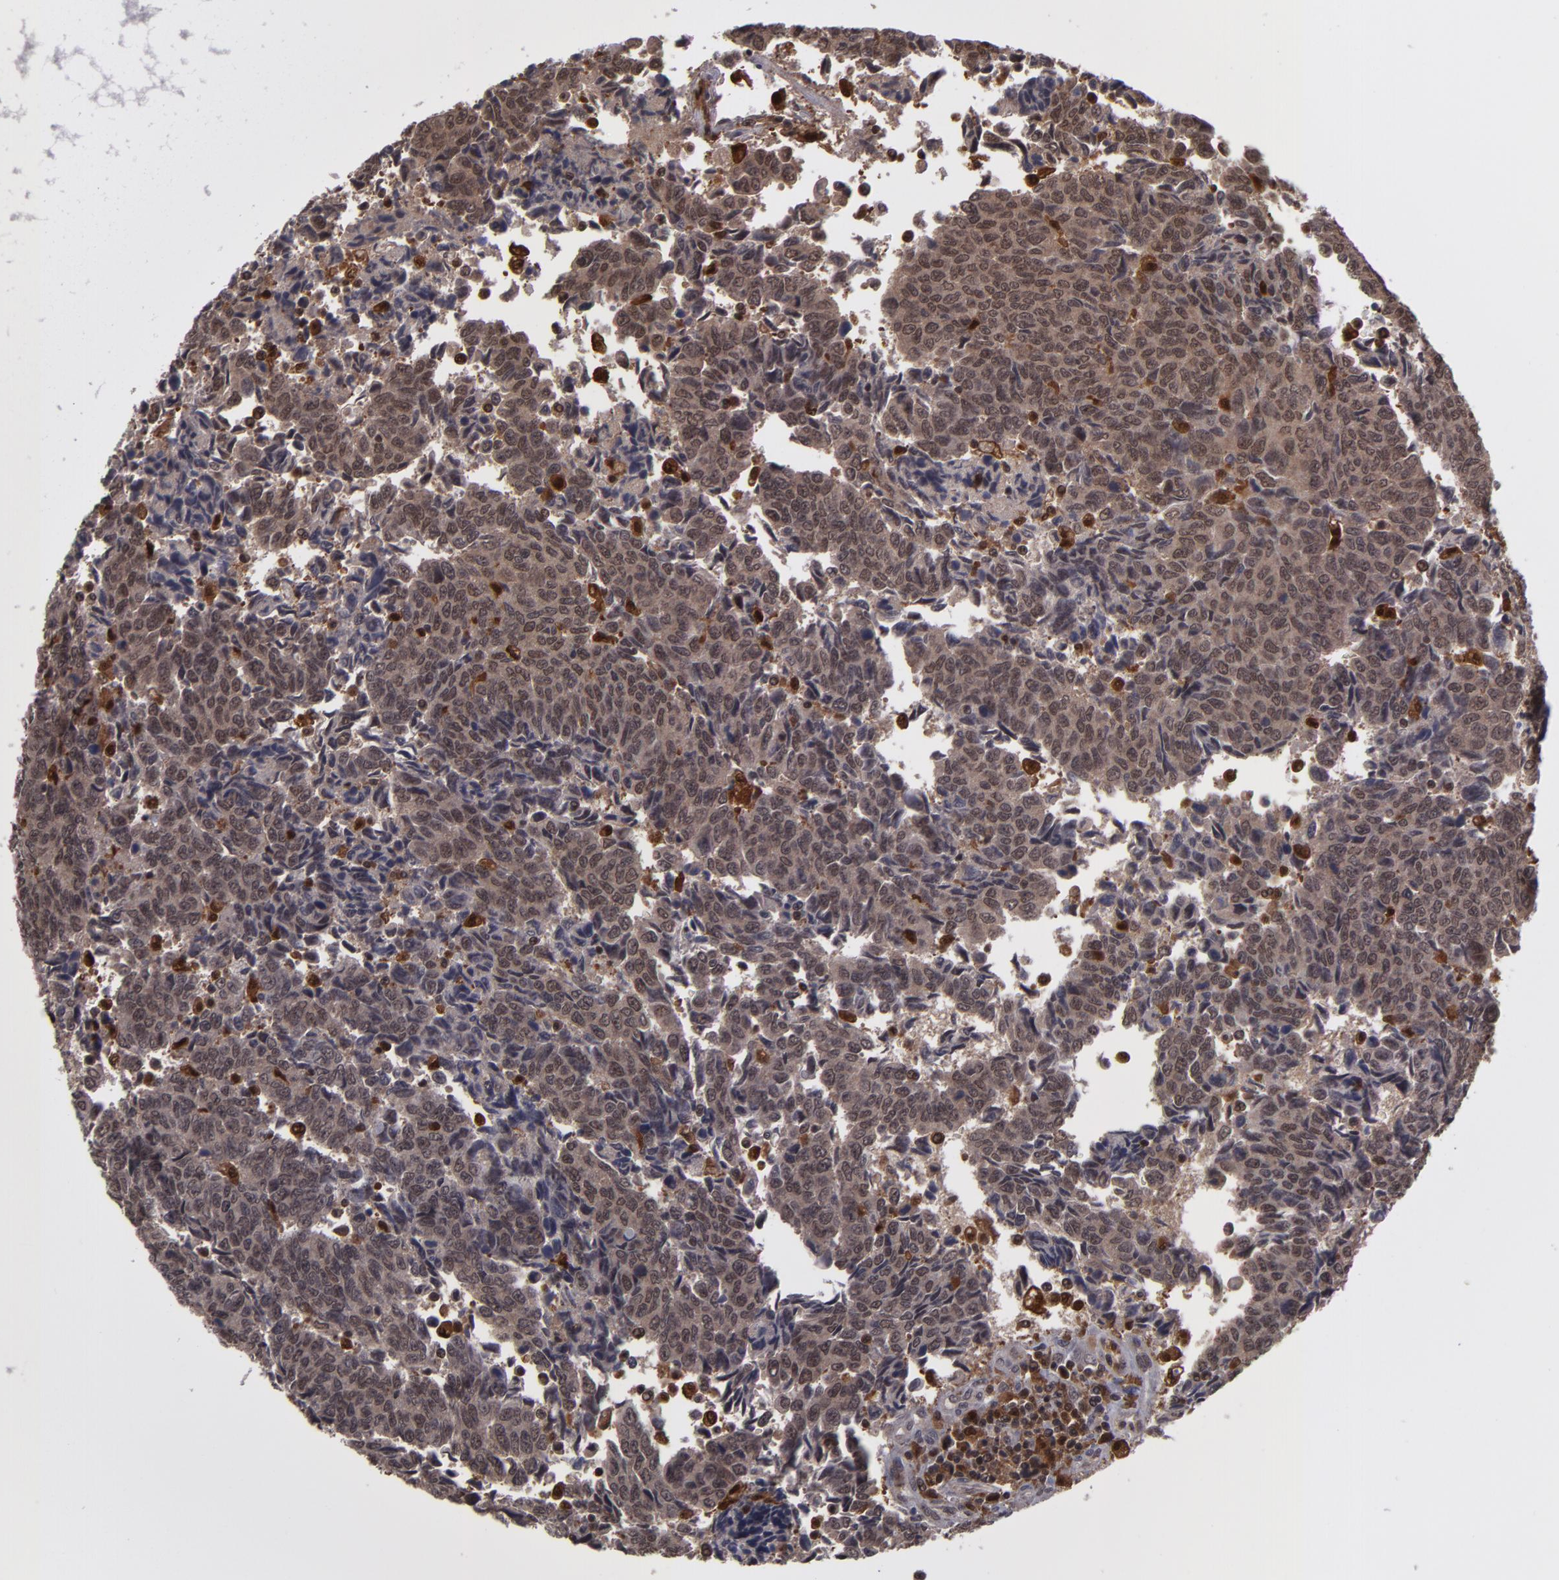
{"staining": {"intensity": "moderate", "quantity": ">75%", "location": "cytoplasmic/membranous,nuclear"}, "tissue": "urothelial cancer", "cell_type": "Tumor cells", "image_type": "cancer", "snomed": [{"axis": "morphology", "description": "Urothelial carcinoma, High grade"}, {"axis": "topography", "description": "Urinary bladder"}], "caption": "The photomicrograph displays a brown stain indicating the presence of a protein in the cytoplasmic/membranous and nuclear of tumor cells in urothelial carcinoma (high-grade).", "gene": "GRB2", "patient": {"sex": "male", "age": 86}}